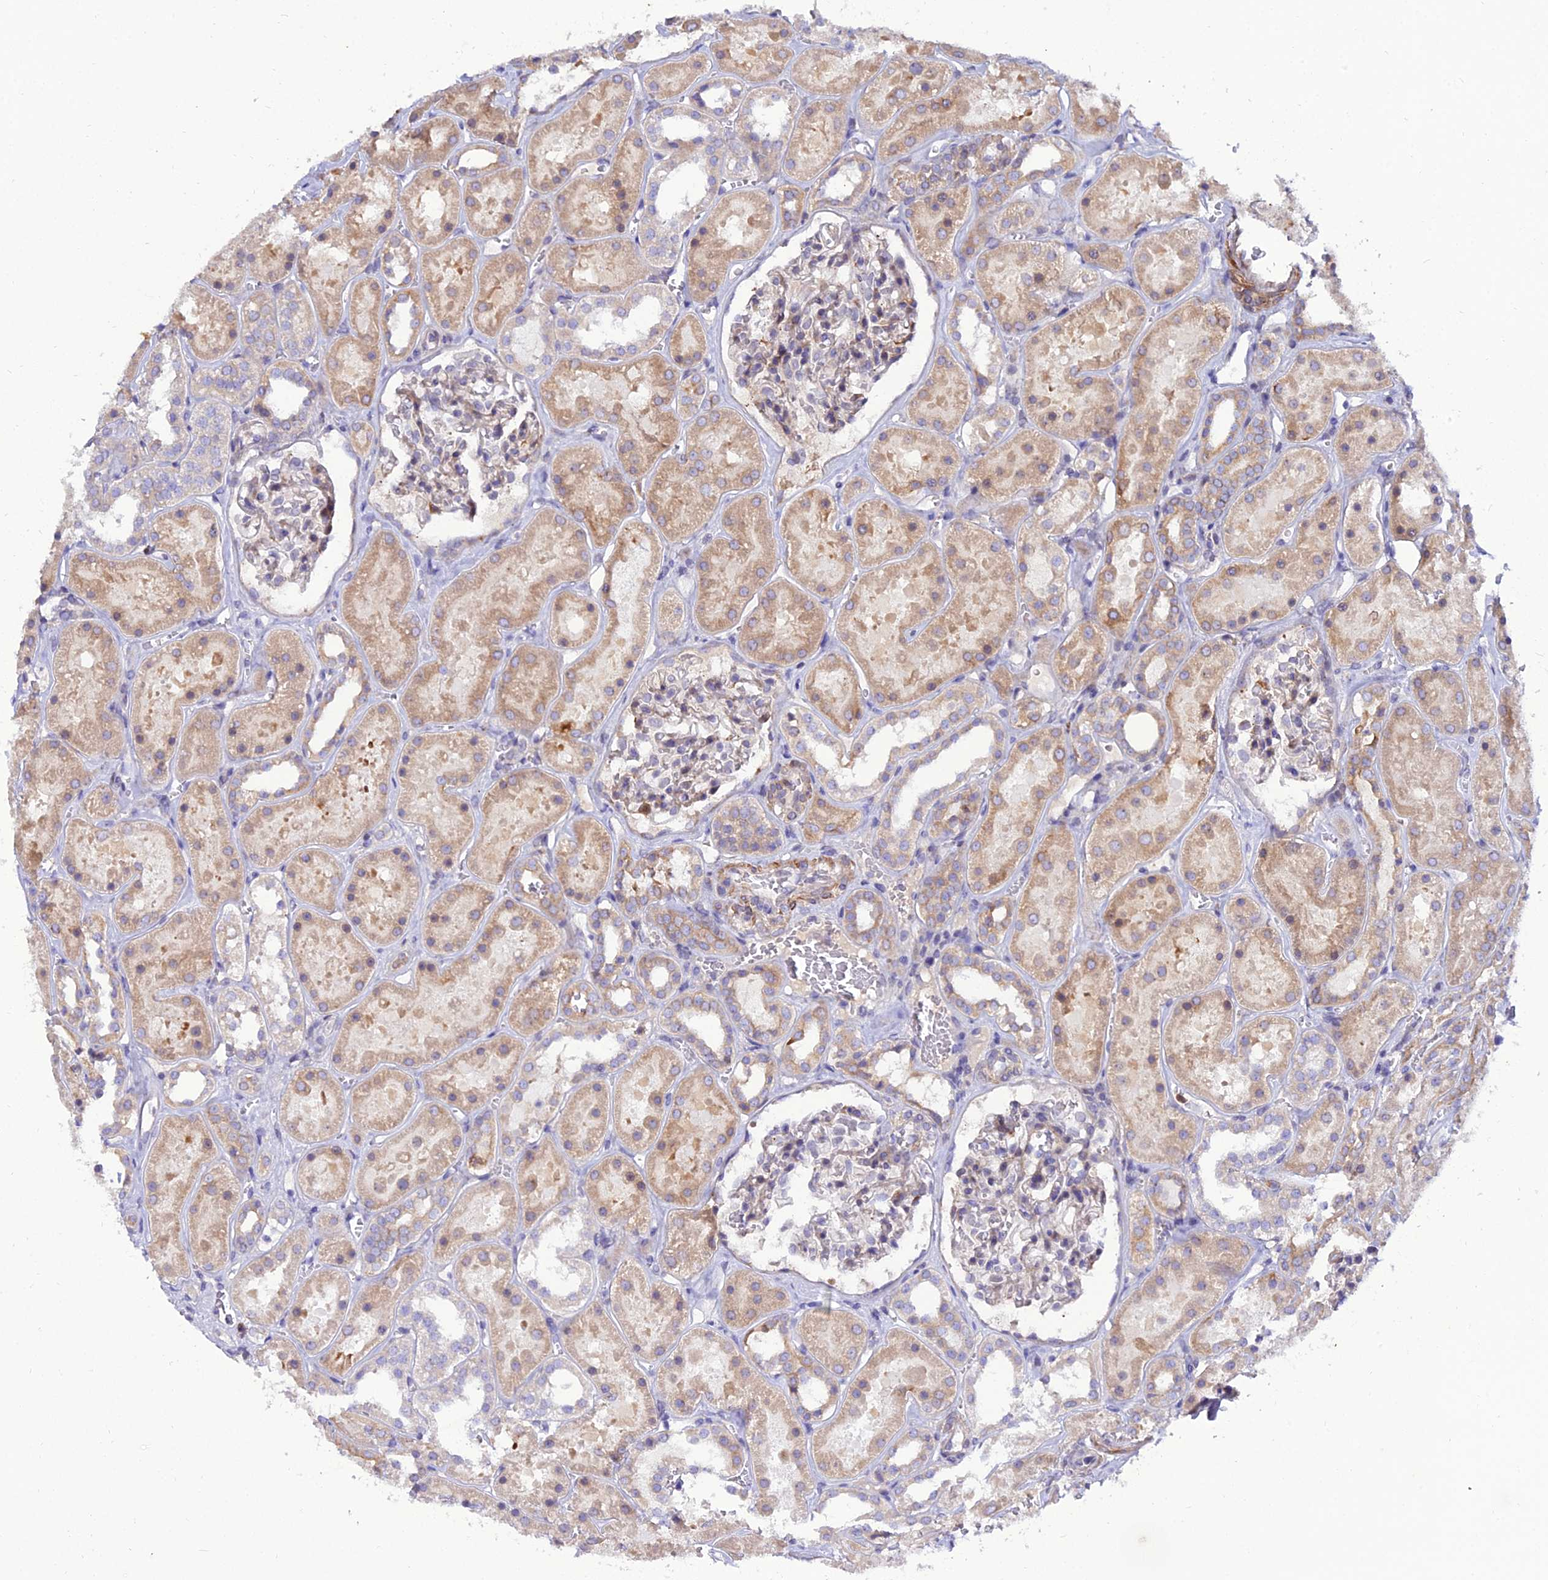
{"staining": {"intensity": "moderate", "quantity": "<25%", "location": "cytoplasmic/membranous"}, "tissue": "kidney", "cell_type": "Cells in glomeruli", "image_type": "normal", "snomed": [{"axis": "morphology", "description": "Normal tissue, NOS"}, {"axis": "topography", "description": "Kidney"}], "caption": "Protein expression analysis of unremarkable human kidney reveals moderate cytoplasmic/membranous expression in about <25% of cells in glomeruli. (DAB IHC, brown staining for protein, blue staining for nuclei).", "gene": "ARL6IP1", "patient": {"sex": "female", "age": 41}}